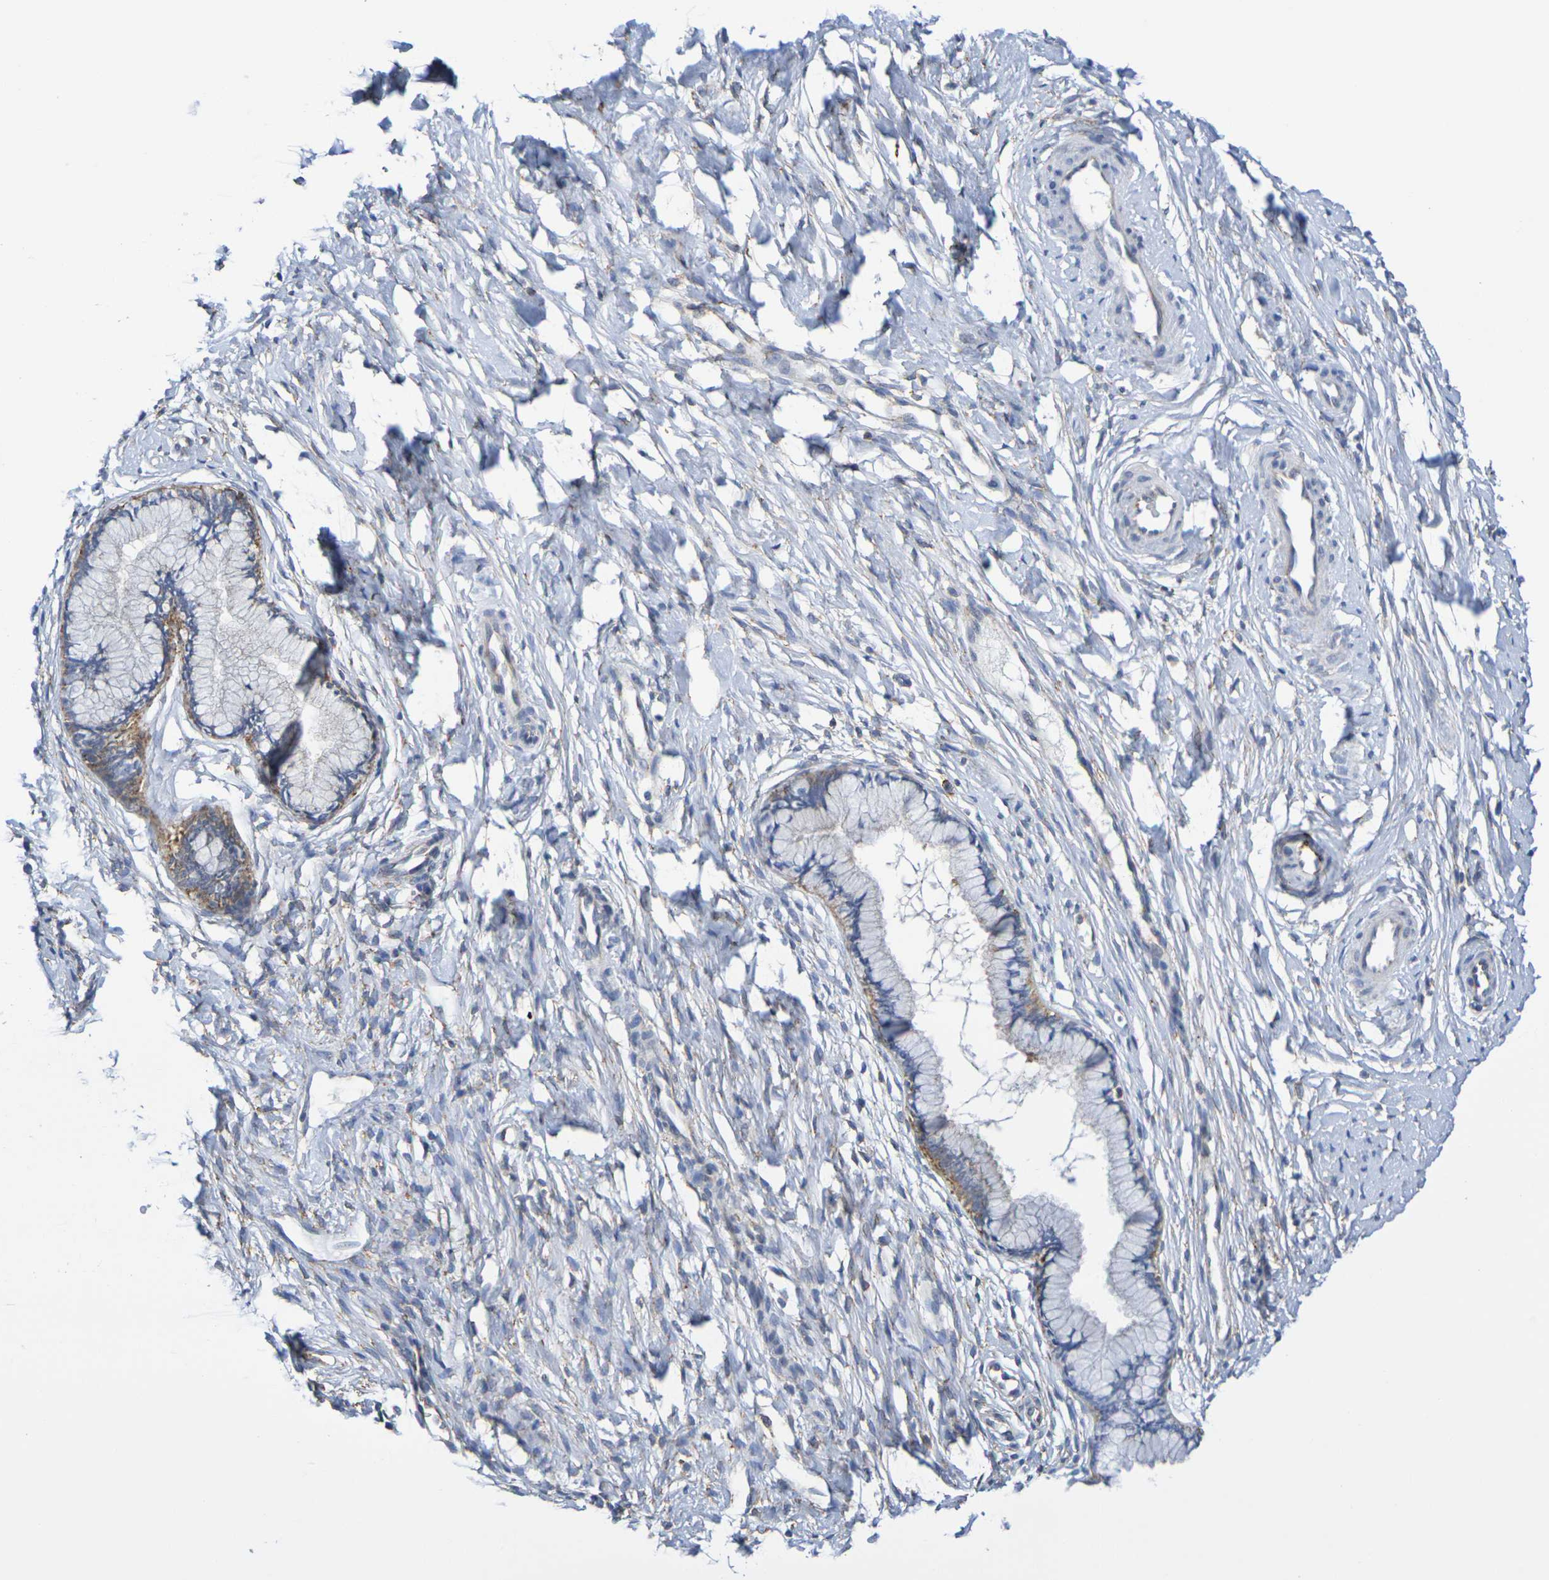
{"staining": {"intensity": "moderate", "quantity": "25%-75%", "location": "cytoplasmic/membranous"}, "tissue": "cervix", "cell_type": "Glandular cells", "image_type": "normal", "snomed": [{"axis": "morphology", "description": "Normal tissue, NOS"}, {"axis": "topography", "description": "Cervix"}], "caption": "DAB (3,3'-diaminobenzidine) immunohistochemical staining of normal cervix demonstrates moderate cytoplasmic/membranous protein staining in about 25%-75% of glandular cells. The staining was performed using DAB (3,3'-diaminobenzidine) to visualize the protein expression in brown, while the nuclei were stained in blue with hematoxylin (Magnification: 20x).", "gene": "CHRNB1", "patient": {"sex": "female", "age": 65}}